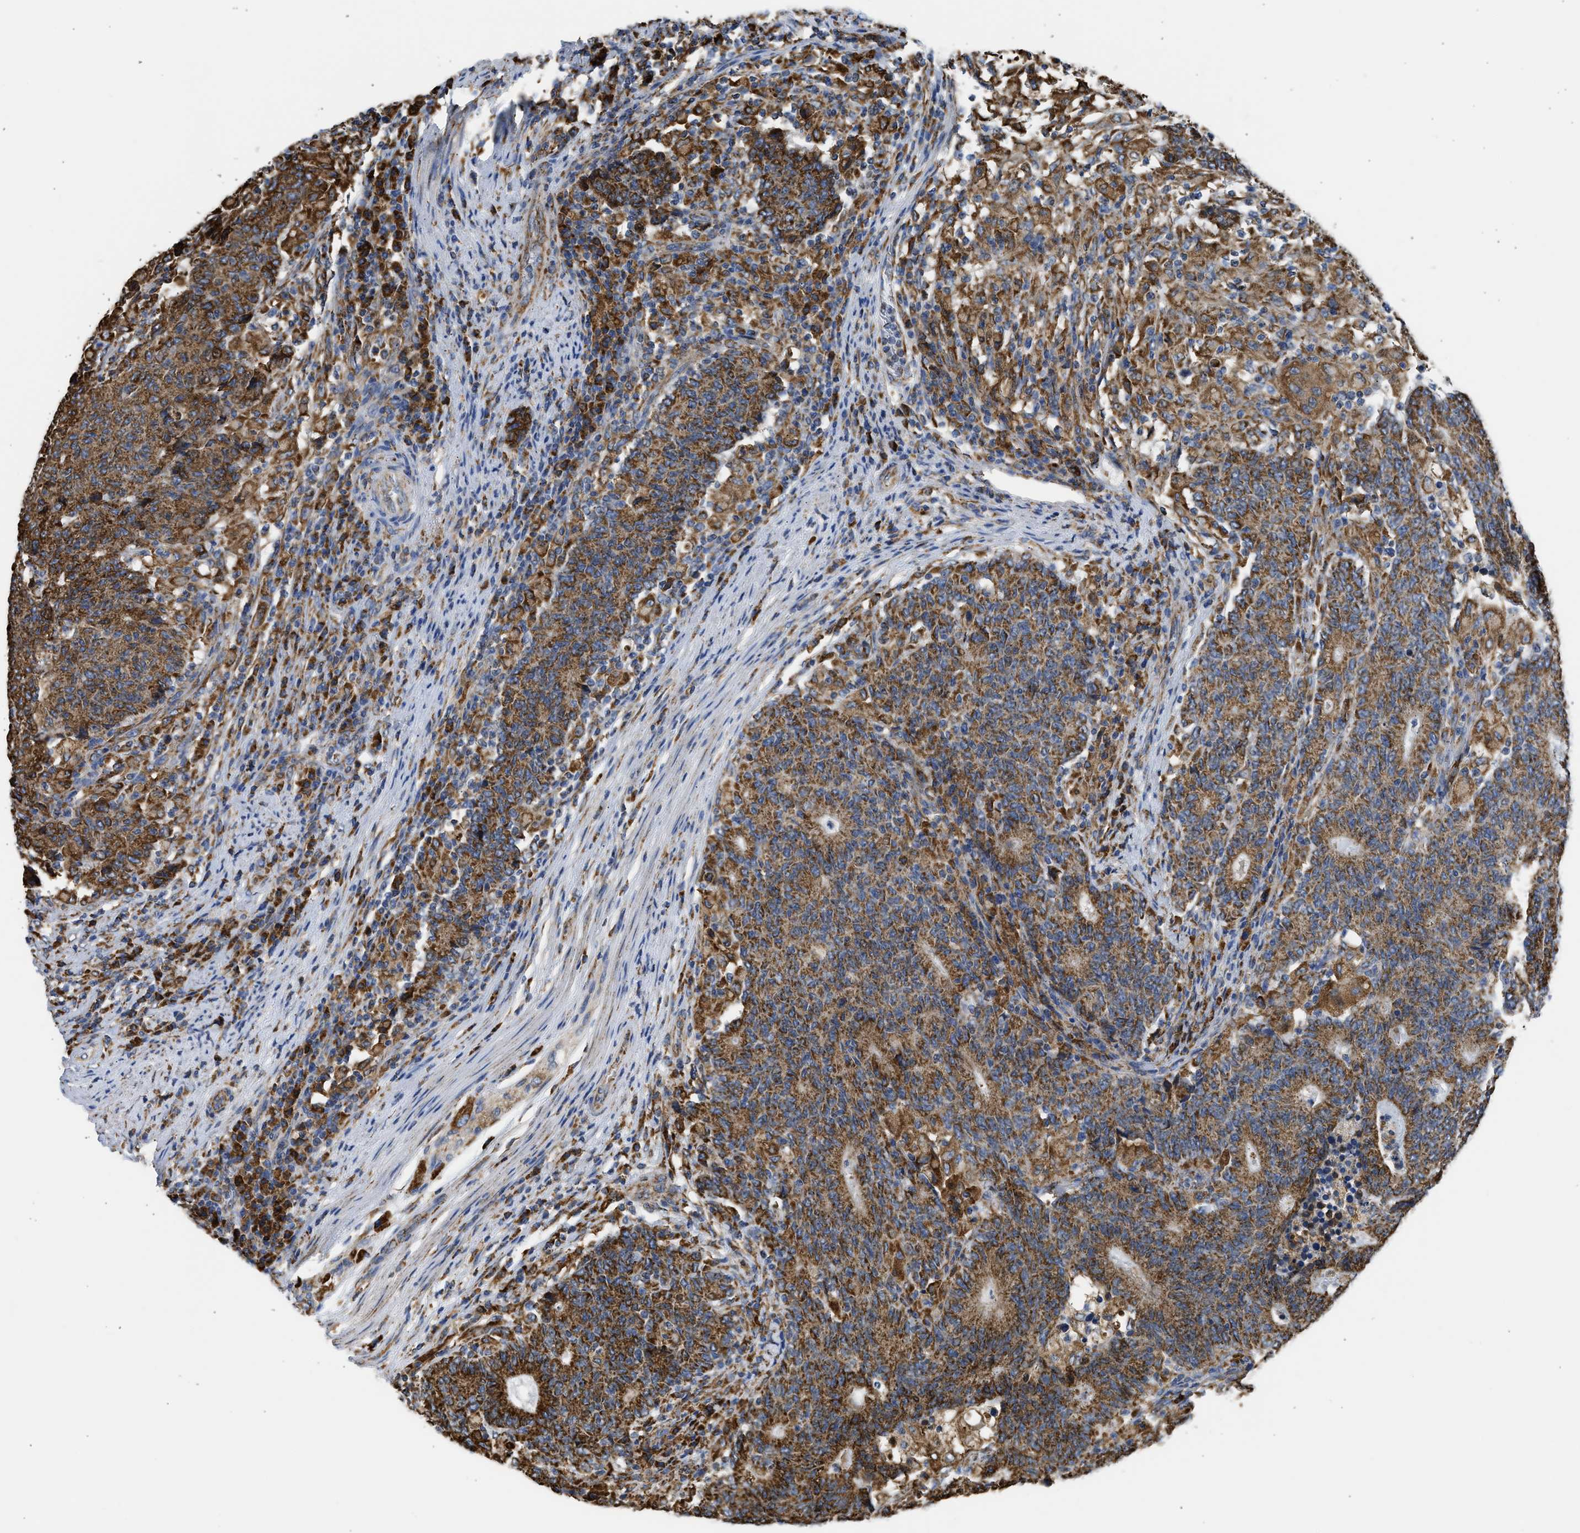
{"staining": {"intensity": "strong", "quantity": ">75%", "location": "cytoplasmic/membranous"}, "tissue": "colorectal cancer", "cell_type": "Tumor cells", "image_type": "cancer", "snomed": [{"axis": "morphology", "description": "Normal tissue, NOS"}, {"axis": "morphology", "description": "Adenocarcinoma, NOS"}, {"axis": "topography", "description": "Colon"}], "caption": "Human adenocarcinoma (colorectal) stained with a brown dye demonstrates strong cytoplasmic/membranous positive staining in about >75% of tumor cells.", "gene": "CYCS", "patient": {"sex": "female", "age": 75}}